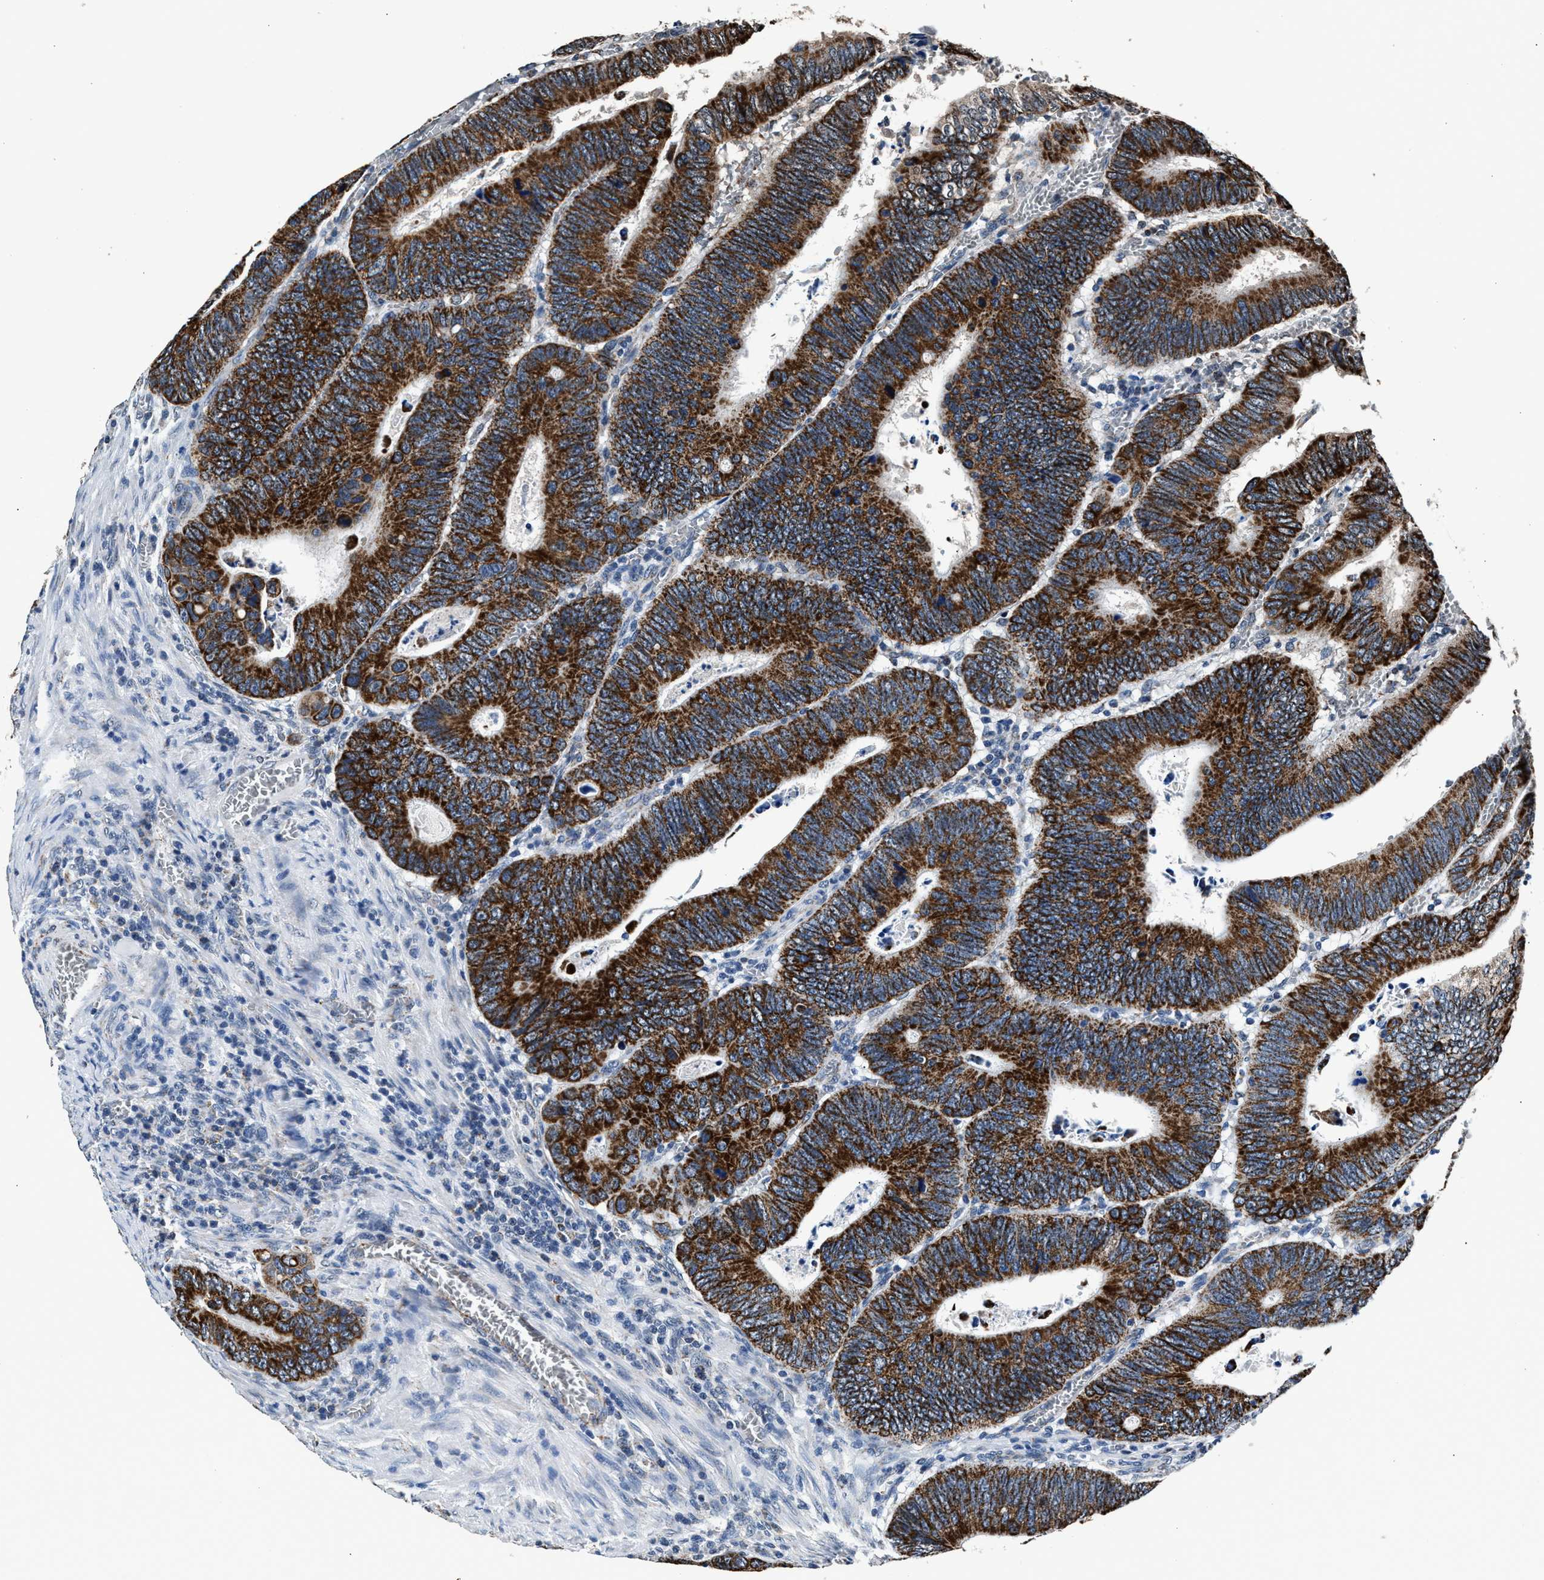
{"staining": {"intensity": "strong", "quantity": ">75%", "location": "cytoplasmic/membranous"}, "tissue": "colorectal cancer", "cell_type": "Tumor cells", "image_type": "cancer", "snomed": [{"axis": "morphology", "description": "Inflammation, NOS"}, {"axis": "morphology", "description": "Adenocarcinoma, NOS"}, {"axis": "topography", "description": "Colon"}], "caption": "Colorectal adenocarcinoma tissue exhibits strong cytoplasmic/membranous staining in about >75% of tumor cells", "gene": "HIBADH", "patient": {"sex": "male", "age": 72}}